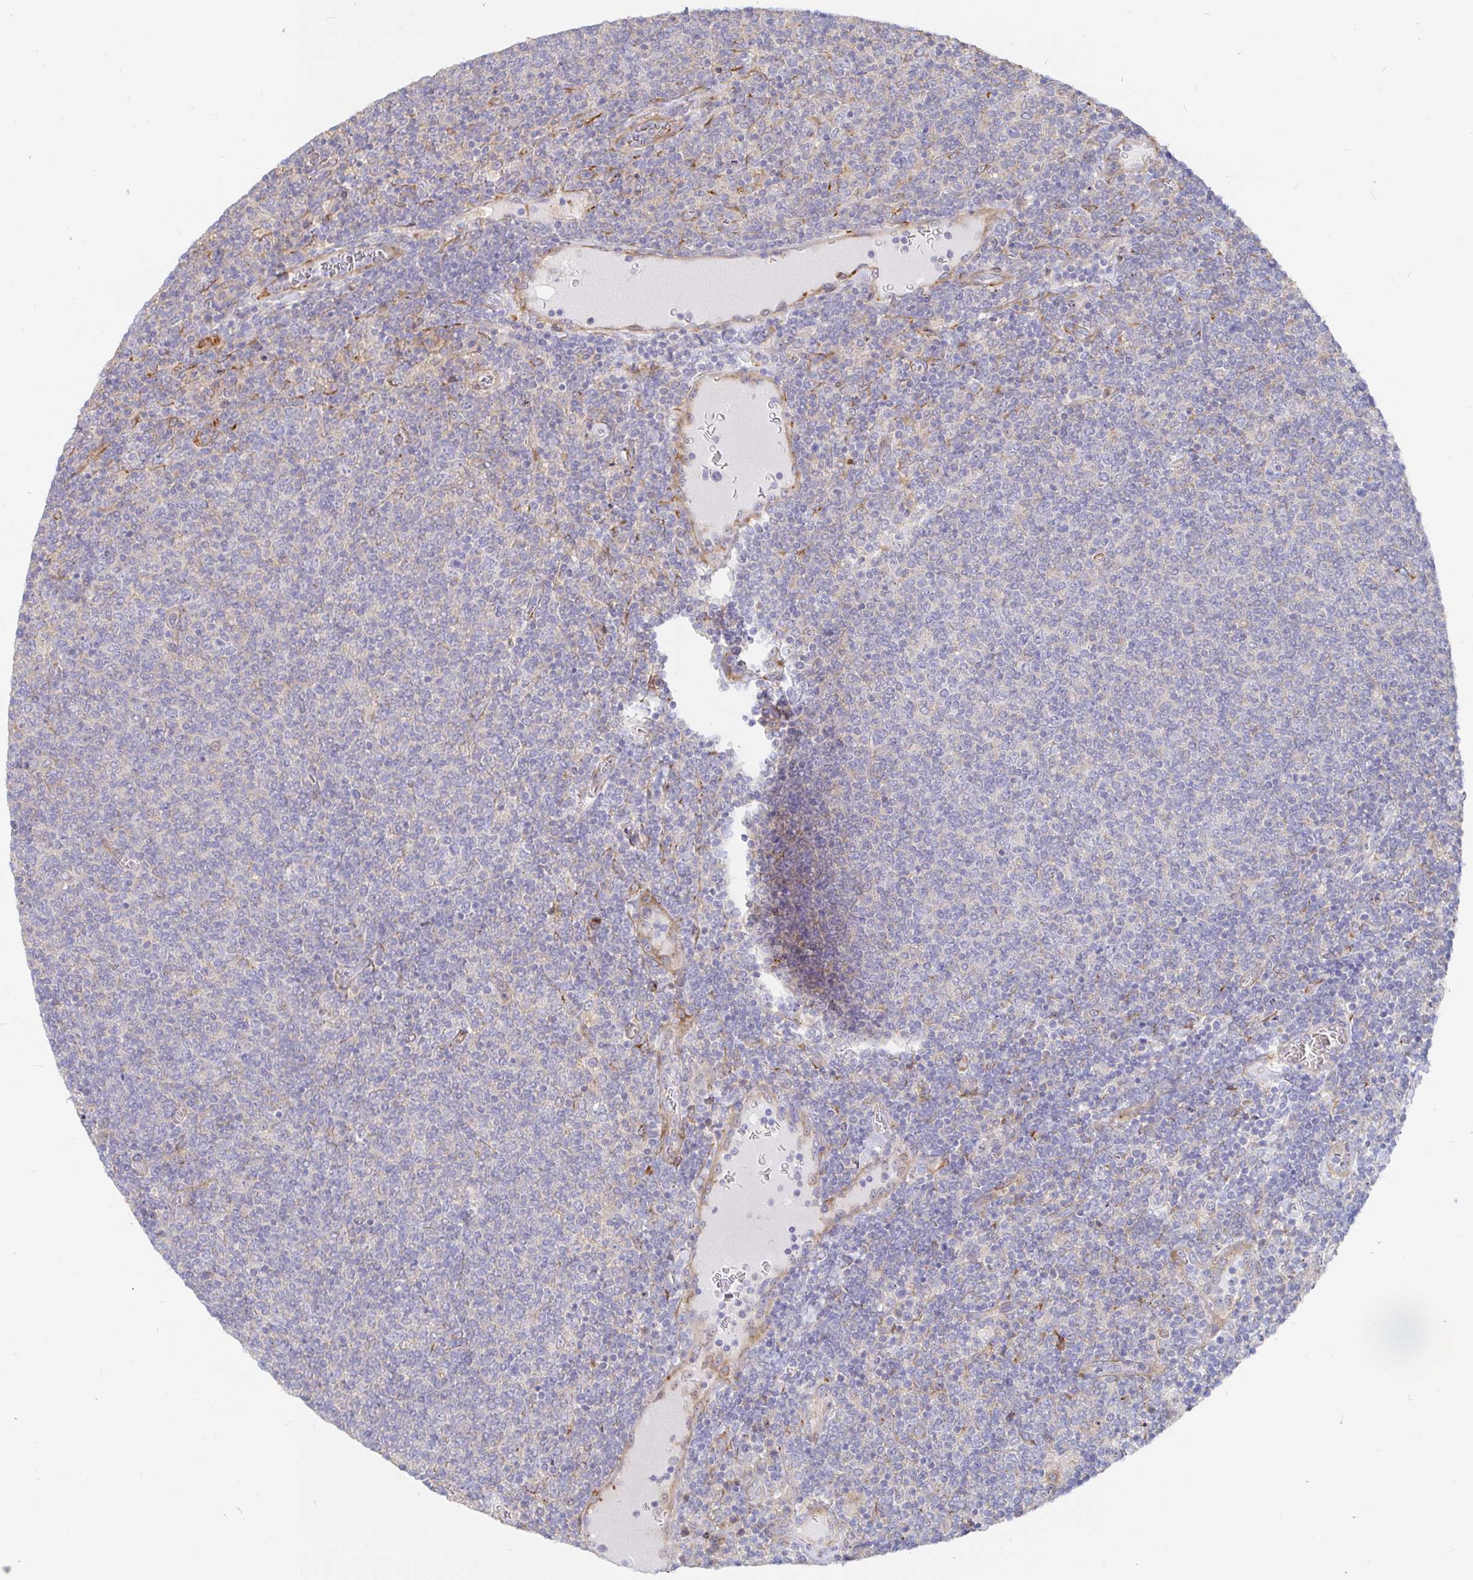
{"staining": {"intensity": "negative", "quantity": "none", "location": "none"}, "tissue": "lymphoma", "cell_type": "Tumor cells", "image_type": "cancer", "snomed": [{"axis": "morphology", "description": "Malignant lymphoma, non-Hodgkin's type, Low grade"}, {"axis": "topography", "description": "Lymph node"}], "caption": "Tumor cells are negative for protein expression in human malignant lymphoma, non-Hodgkin's type (low-grade). The staining was performed using DAB (3,3'-diaminobenzidine) to visualize the protein expression in brown, while the nuclei were stained in blue with hematoxylin (Magnification: 20x).", "gene": "KCTD19", "patient": {"sex": "male", "age": 52}}